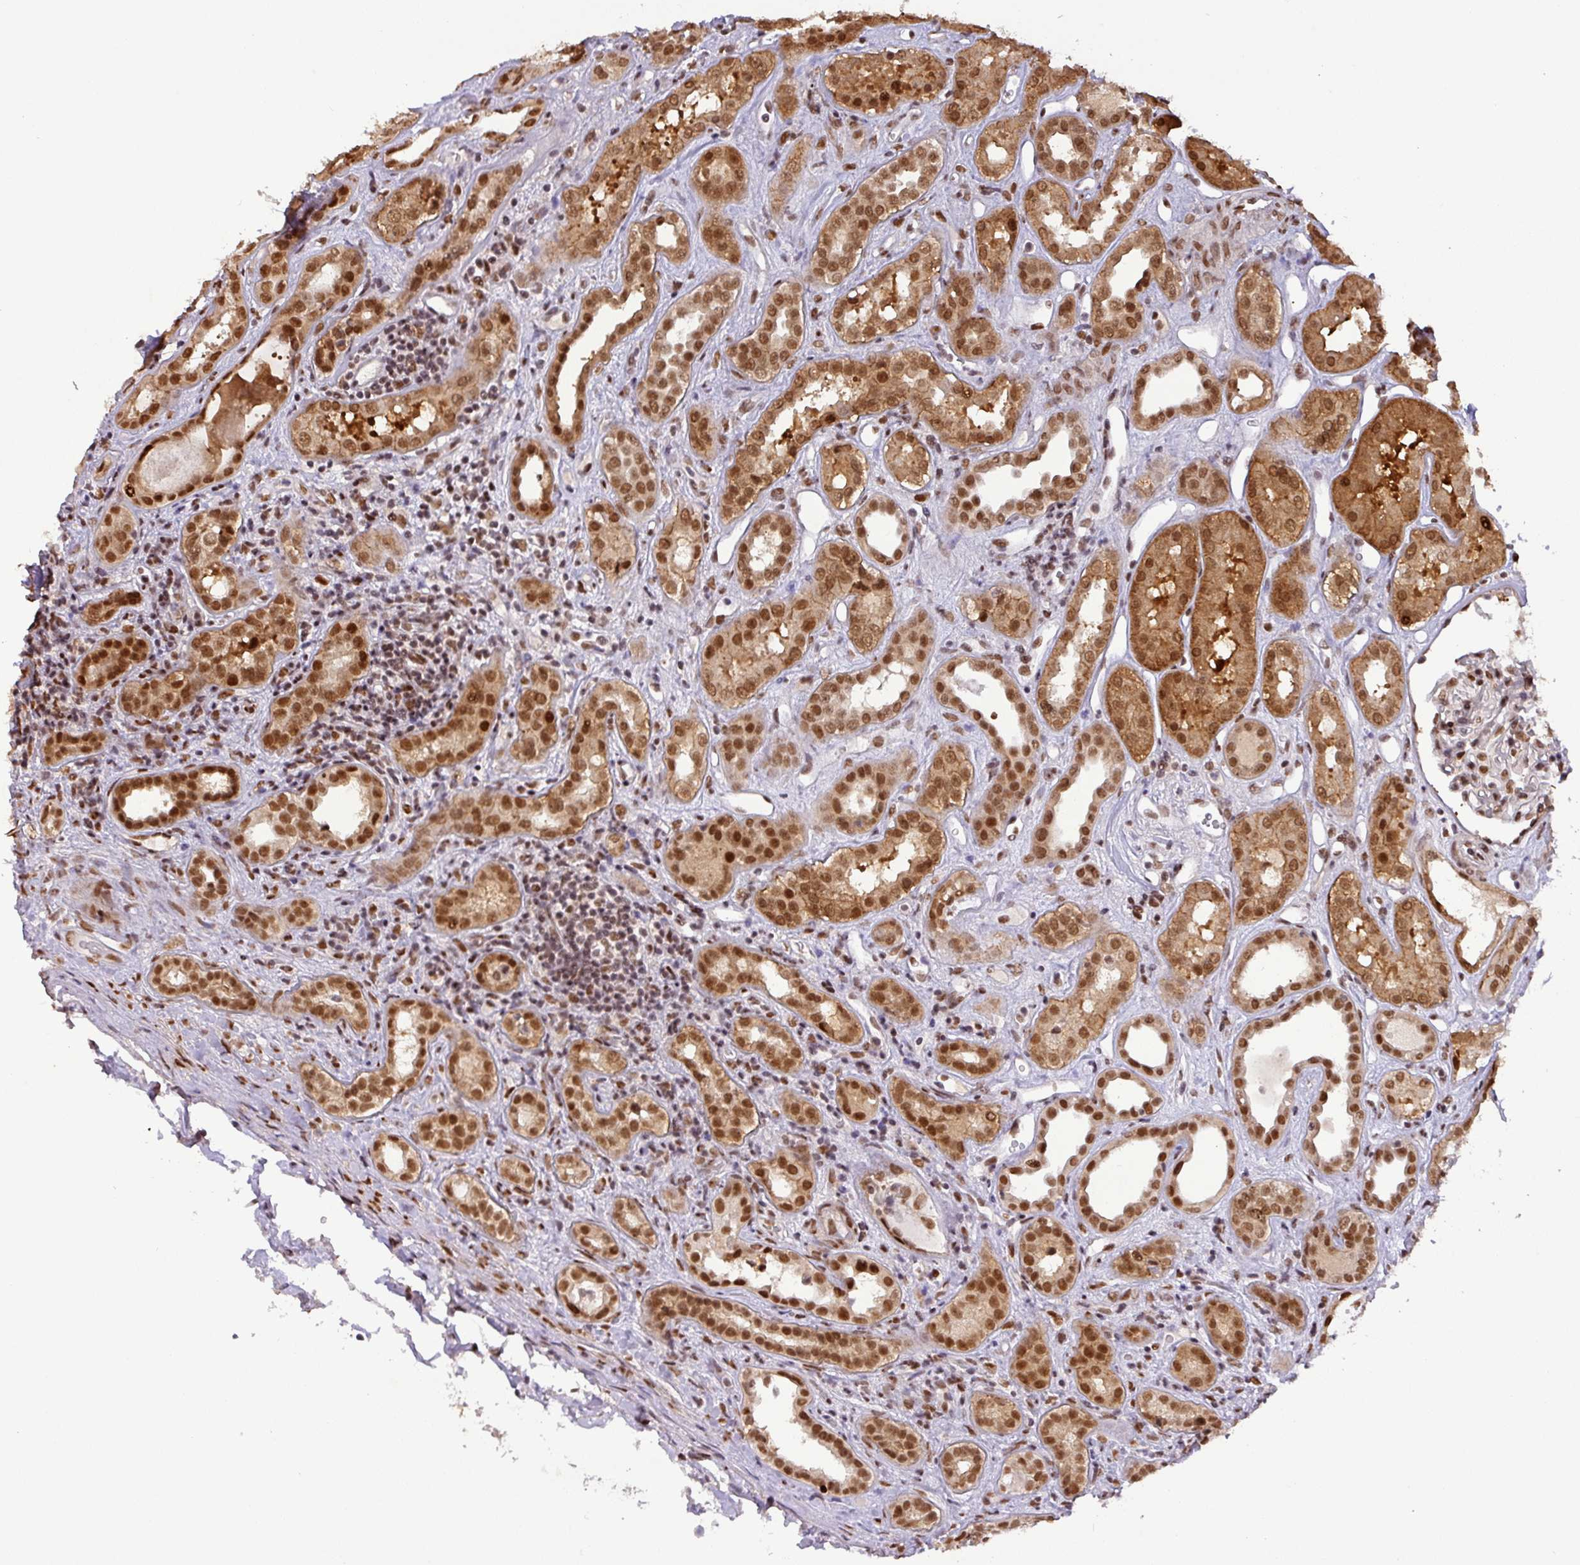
{"staining": {"intensity": "strong", "quantity": ">75%", "location": "nuclear"}, "tissue": "kidney", "cell_type": "Cells in glomeruli", "image_type": "normal", "snomed": [{"axis": "morphology", "description": "Normal tissue, NOS"}, {"axis": "topography", "description": "Kidney"}], "caption": "Immunohistochemical staining of benign kidney shows strong nuclear protein positivity in about >75% of cells in glomeruli. (DAB (3,3'-diaminobenzidine) = brown stain, brightfield microscopy at high magnification).", "gene": "SRSF2", "patient": {"sex": "male", "age": 59}}